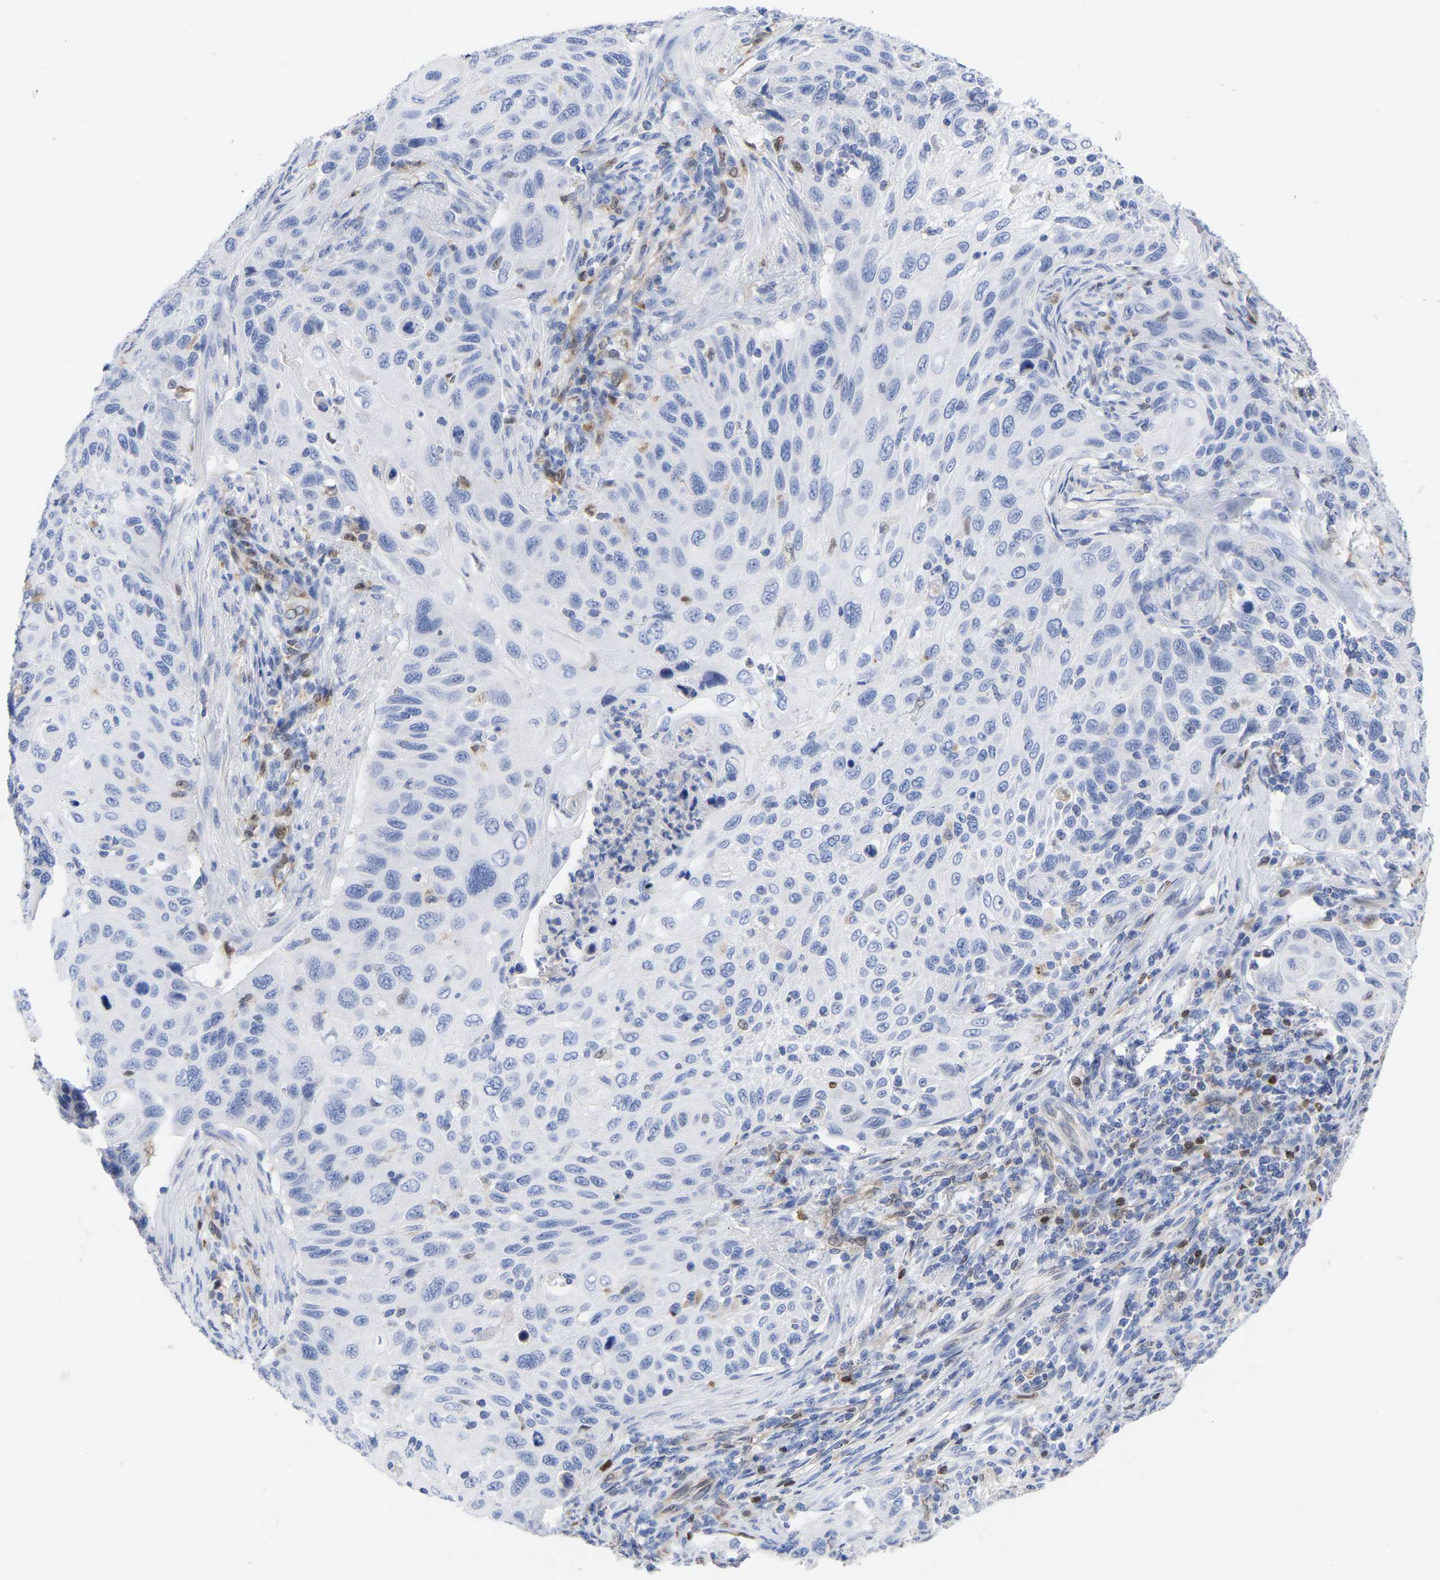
{"staining": {"intensity": "negative", "quantity": "none", "location": "none"}, "tissue": "cervical cancer", "cell_type": "Tumor cells", "image_type": "cancer", "snomed": [{"axis": "morphology", "description": "Squamous cell carcinoma, NOS"}, {"axis": "topography", "description": "Cervix"}], "caption": "Cervical cancer (squamous cell carcinoma) was stained to show a protein in brown. There is no significant positivity in tumor cells.", "gene": "GIMAP4", "patient": {"sex": "female", "age": 70}}